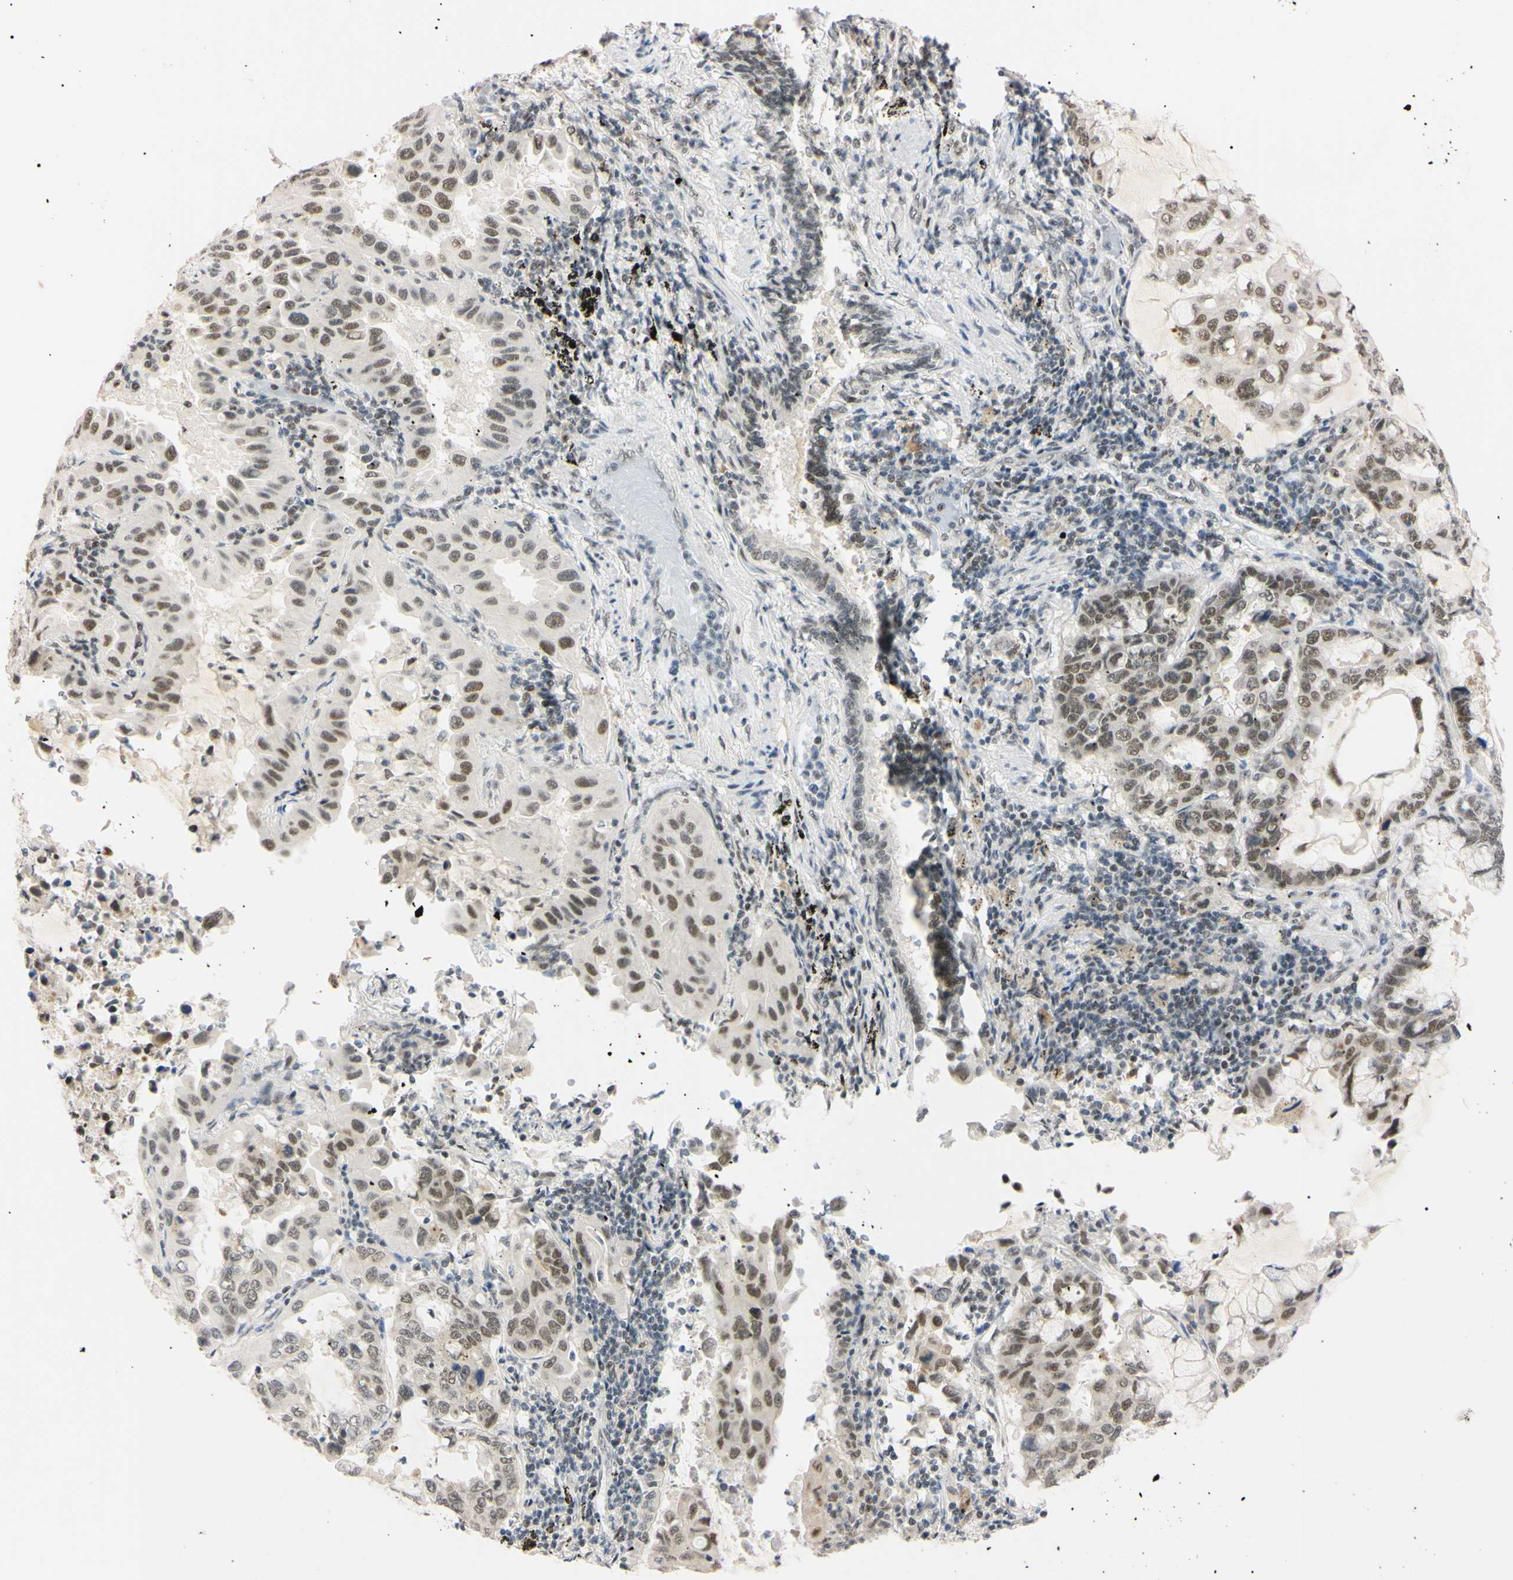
{"staining": {"intensity": "weak", "quantity": ">75%", "location": "nuclear"}, "tissue": "lung cancer", "cell_type": "Tumor cells", "image_type": "cancer", "snomed": [{"axis": "morphology", "description": "Adenocarcinoma, NOS"}, {"axis": "topography", "description": "Lung"}], "caption": "Human lung cancer (adenocarcinoma) stained with a protein marker reveals weak staining in tumor cells.", "gene": "ZNF134", "patient": {"sex": "male", "age": 64}}